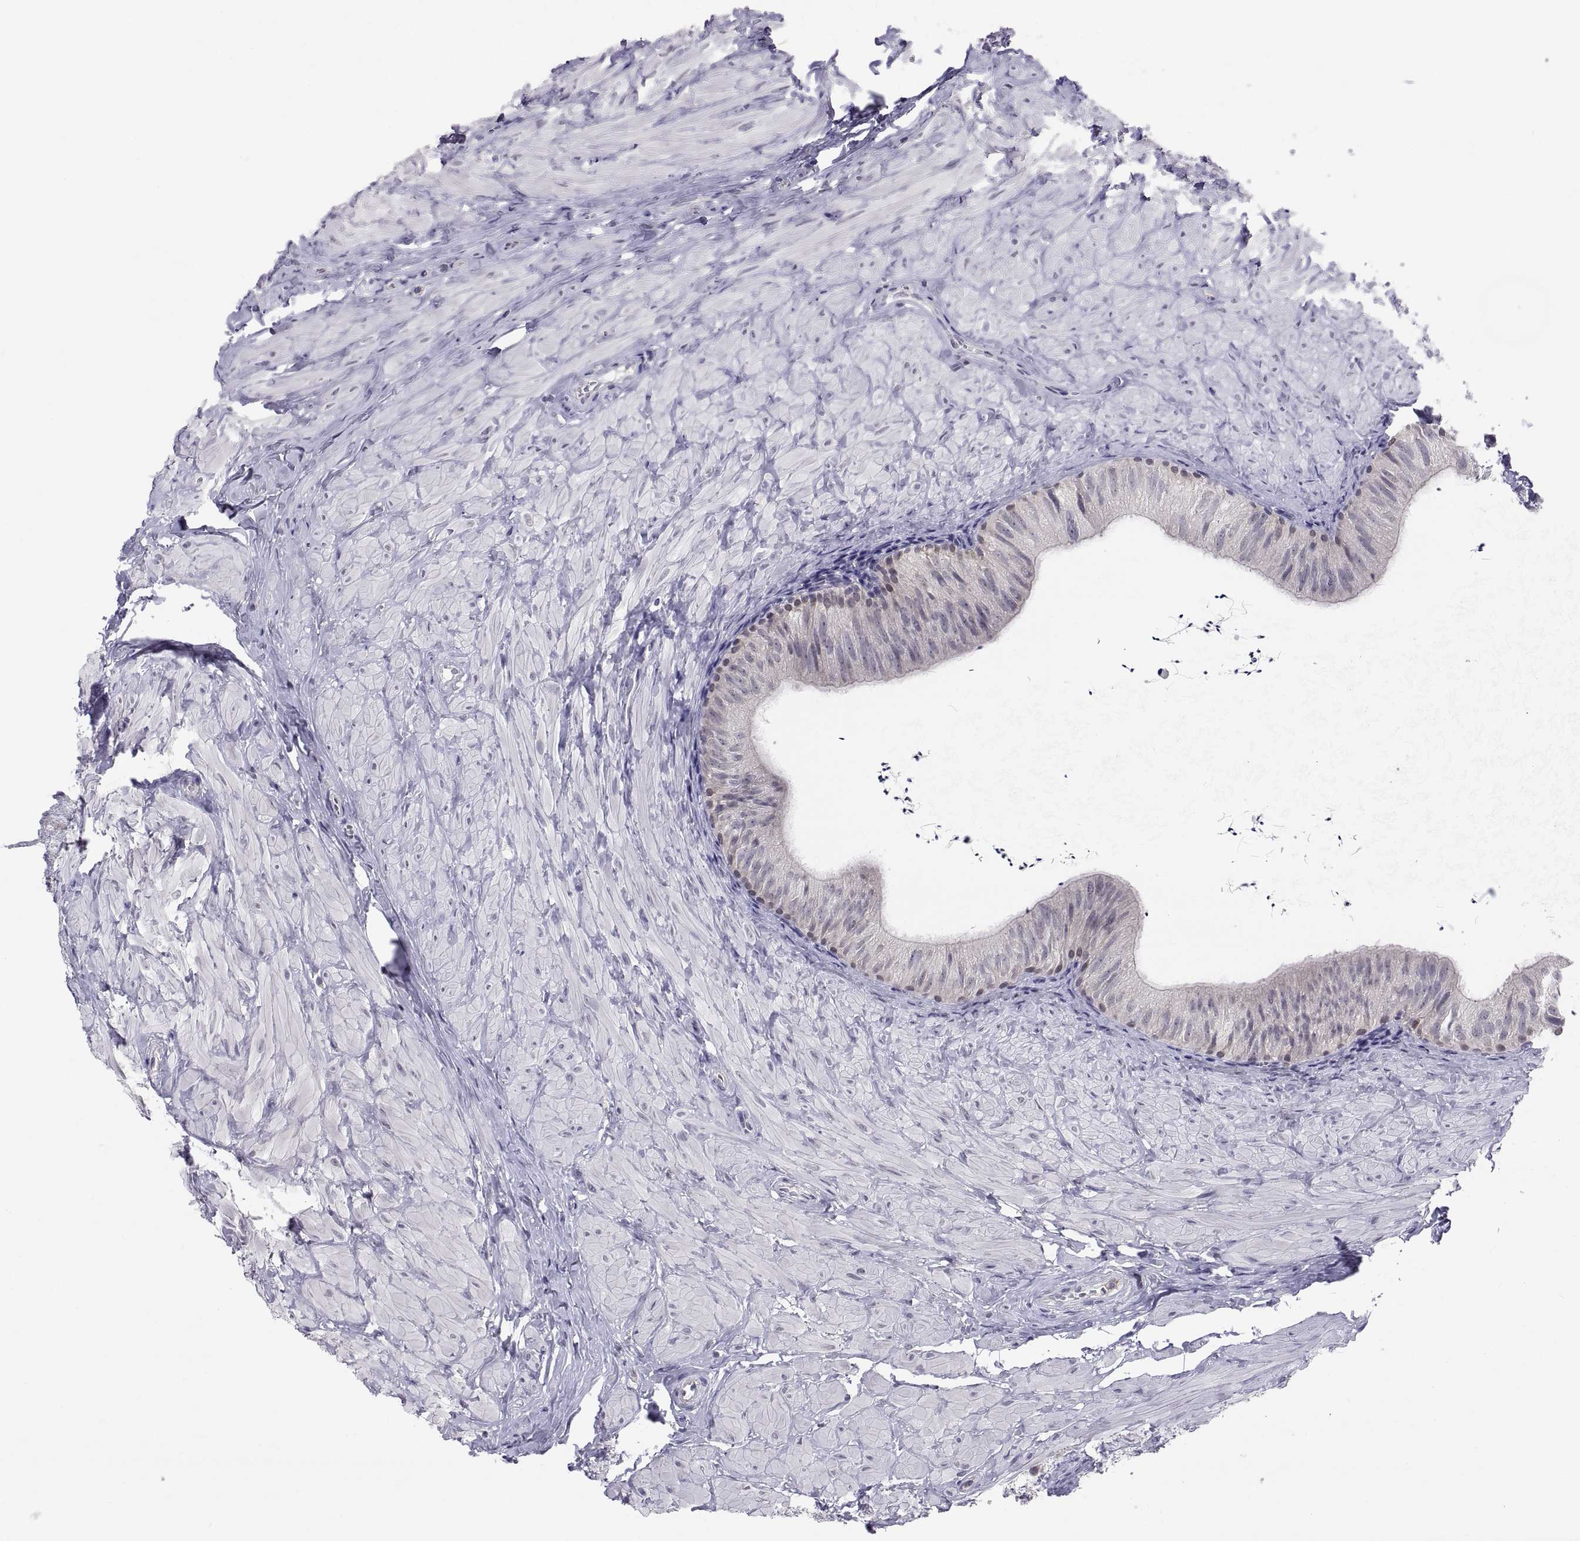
{"staining": {"intensity": "negative", "quantity": "none", "location": "none"}, "tissue": "epididymis", "cell_type": "Glandular cells", "image_type": "normal", "snomed": [{"axis": "morphology", "description": "Normal tissue, NOS"}, {"axis": "topography", "description": "Epididymis"}], "caption": "High power microscopy histopathology image of an IHC photomicrograph of unremarkable epididymis, revealing no significant positivity in glandular cells. The staining was performed using DAB (3,3'-diaminobenzidine) to visualize the protein expression in brown, while the nuclei were stained in blue with hematoxylin (Magnification: 20x).", "gene": "PKP1", "patient": {"sex": "male", "age": 32}}